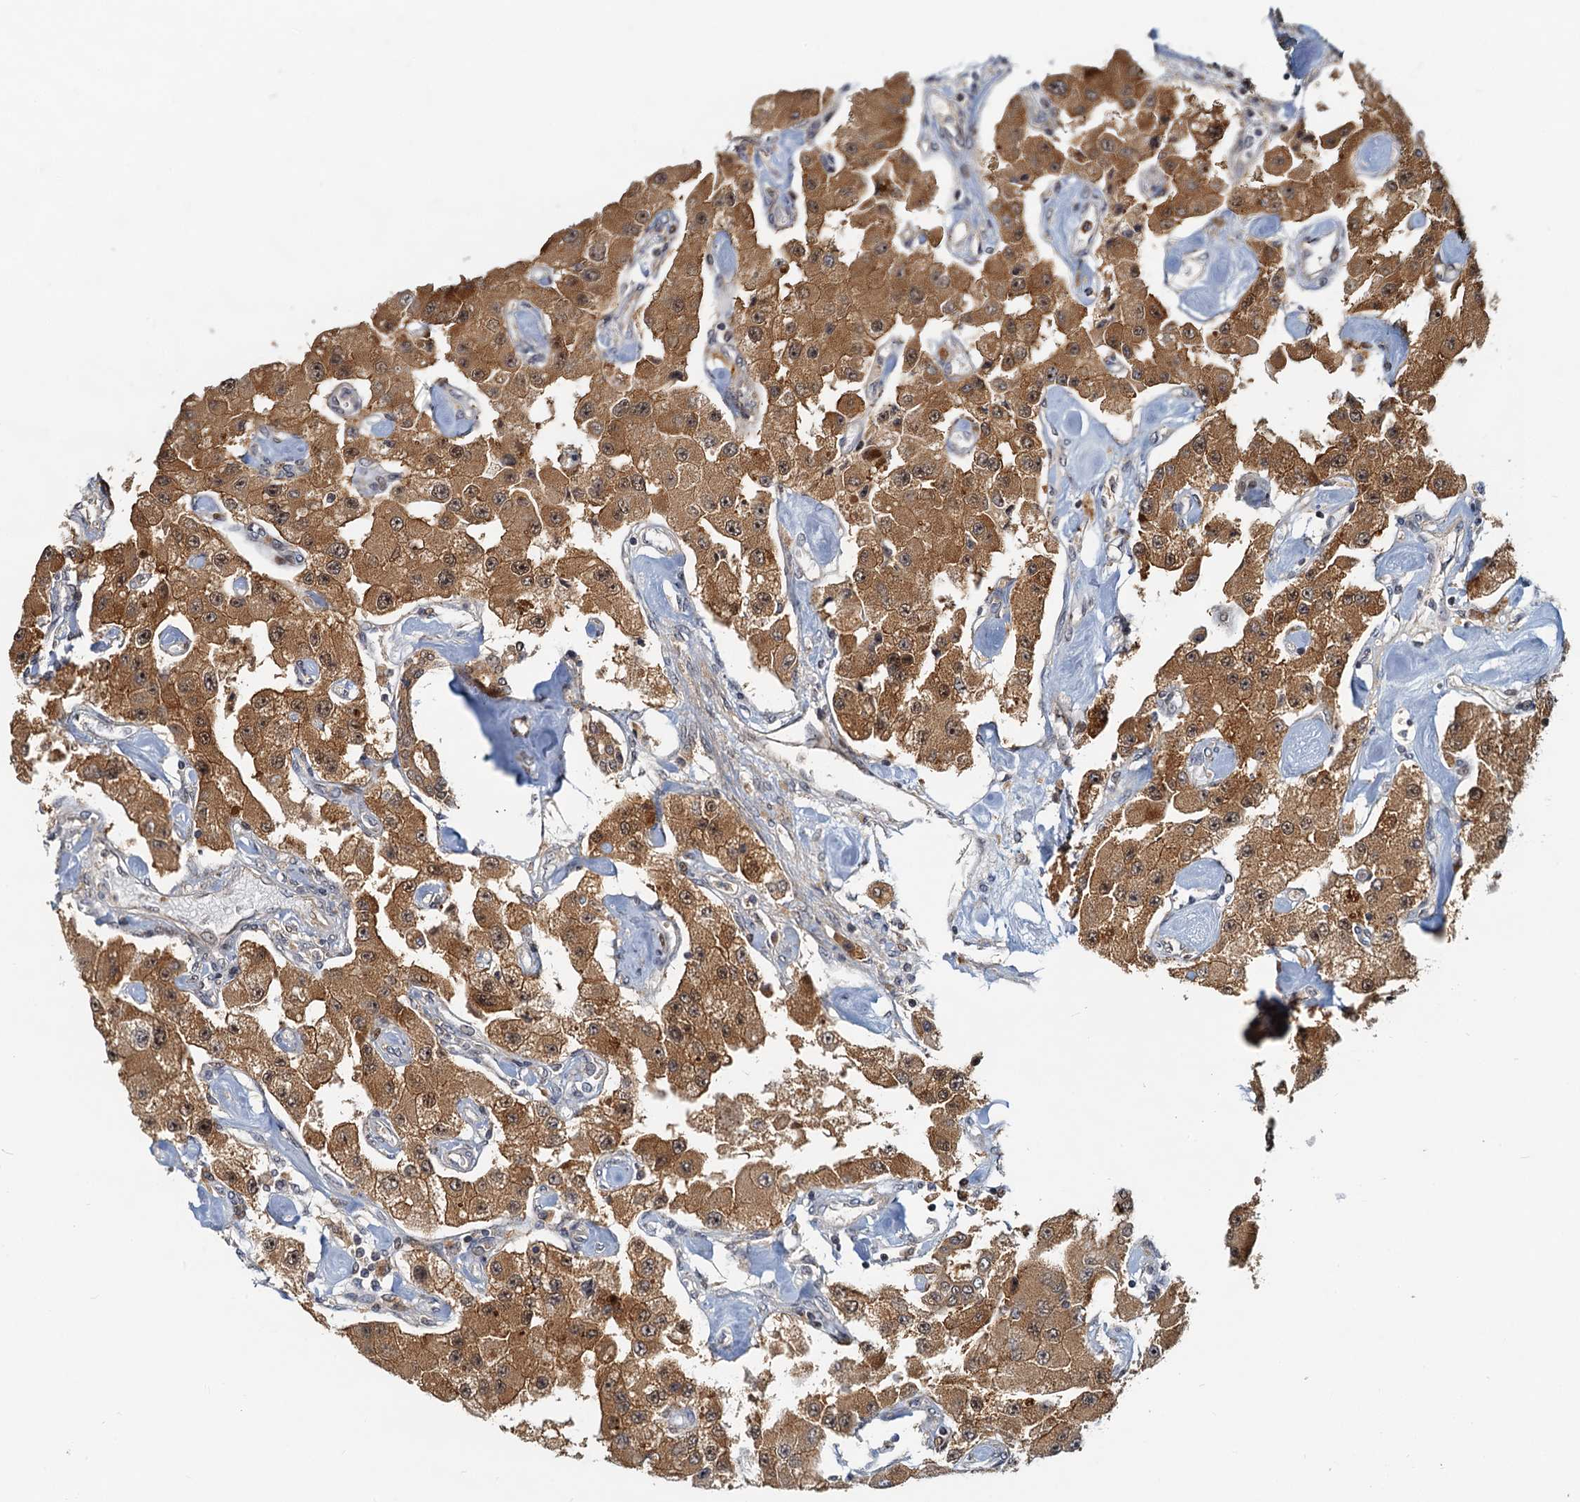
{"staining": {"intensity": "moderate", "quantity": ">75%", "location": "cytoplasmic/membranous,nuclear"}, "tissue": "carcinoid", "cell_type": "Tumor cells", "image_type": "cancer", "snomed": [{"axis": "morphology", "description": "Carcinoid, malignant, NOS"}, {"axis": "topography", "description": "Pancreas"}], "caption": "Immunohistochemistry (IHC) micrograph of neoplastic tissue: carcinoid stained using immunohistochemistry (IHC) demonstrates medium levels of moderate protein expression localized specifically in the cytoplasmic/membranous and nuclear of tumor cells, appearing as a cytoplasmic/membranous and nuclear brown color.", "gene": "TOLLIP", "patient": {"sex": "male", "age": 41}}